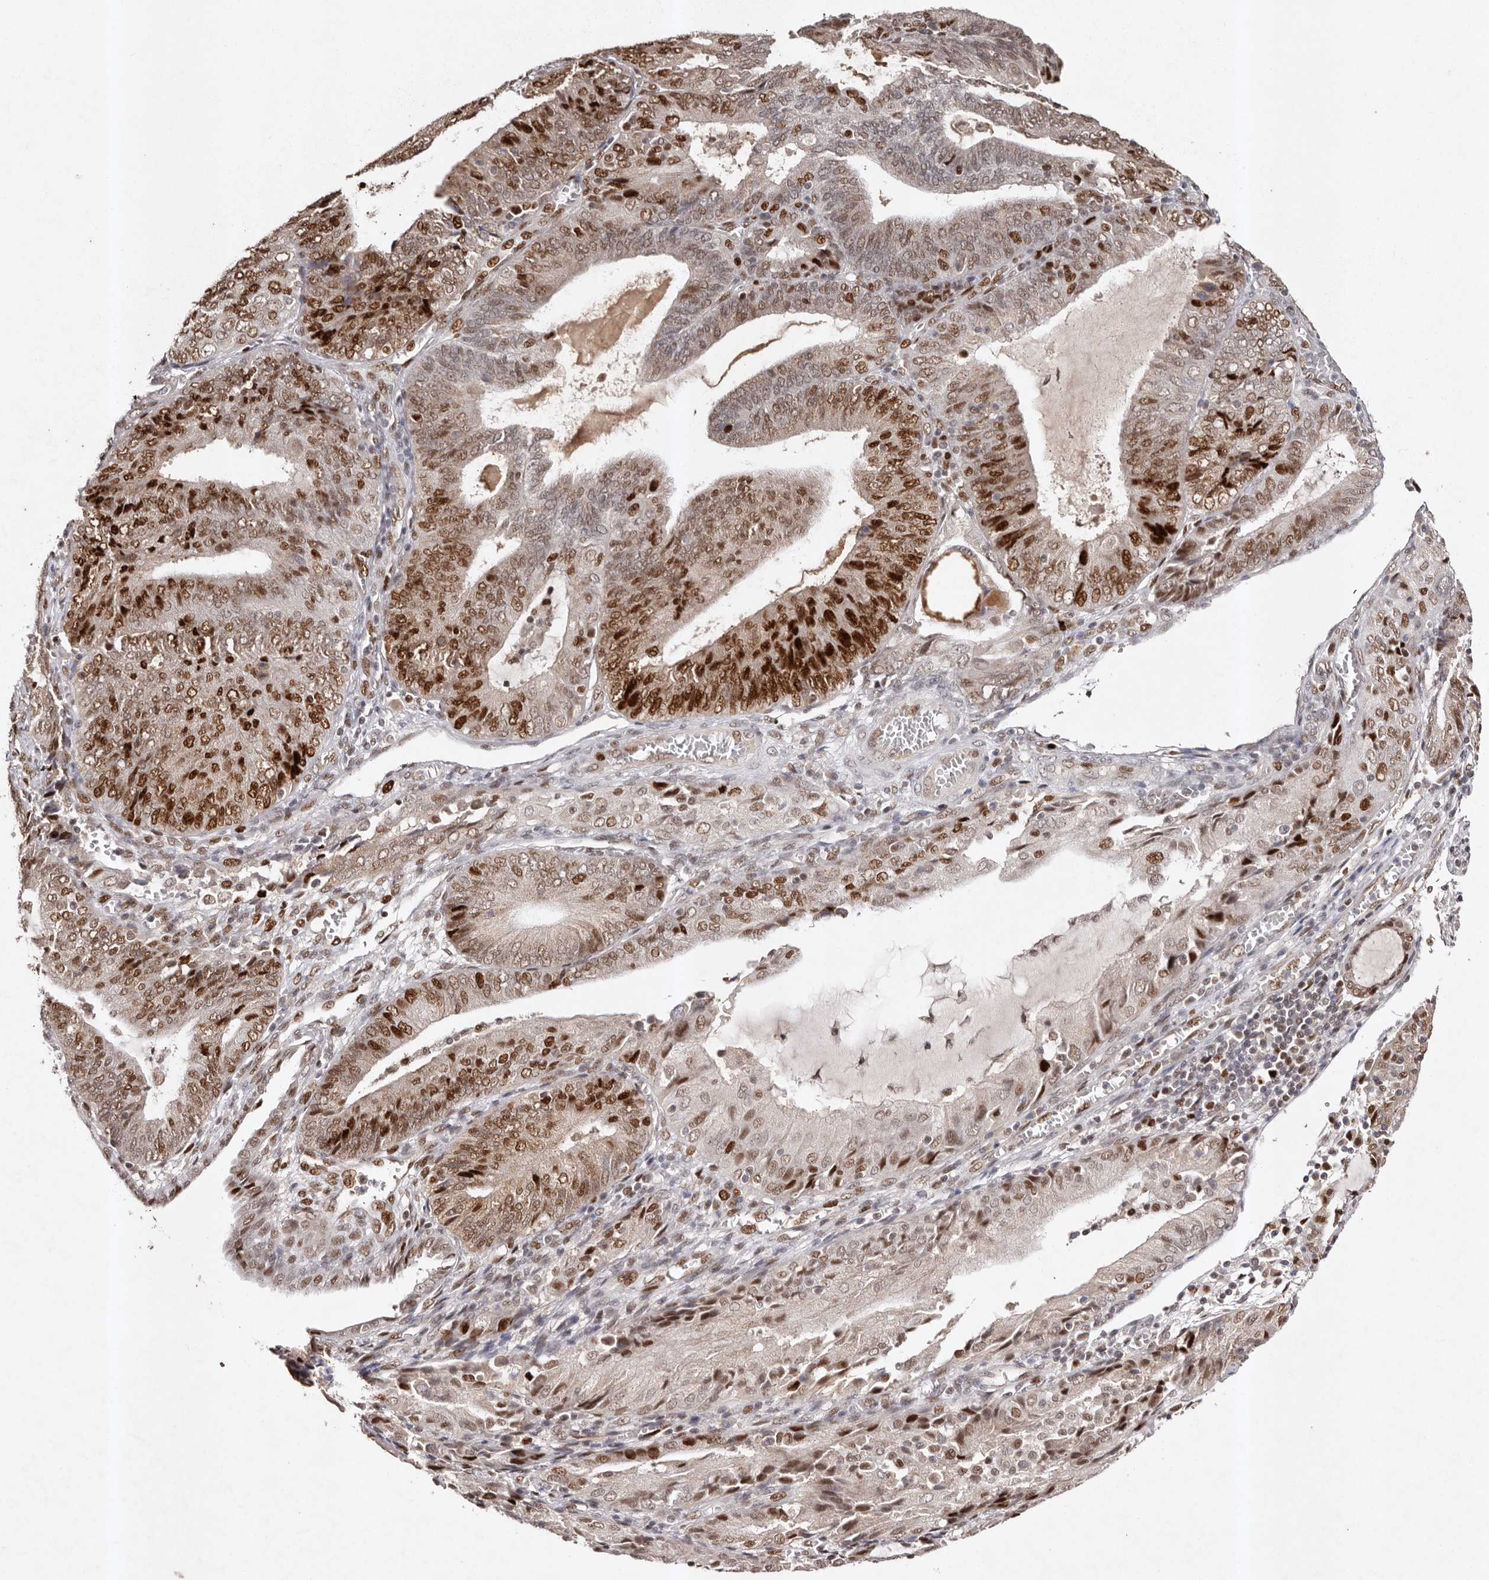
{"staining": {"intensity": "strong", "quantity": "25%-75%", "location": "nuclear"}, "tissue": "endometrial cancer", "cell_type": "Tumor cells", "image_type": "cancer", "snomed": [{"axis": "morphology", "description": "Adenocarcinoma, NOS"}, {"axis": "topography", "description": "Endometrium"}], "caption": "Protein expression analysis of endometrial cancer reveals strong nuclear positivity in about 25%-75% of tumor cells. (brown staining indicates protein expression, while blue staining denotes nuclei).", "gene": "KLF7", "patient": {"sex": "female", "age": 81}}